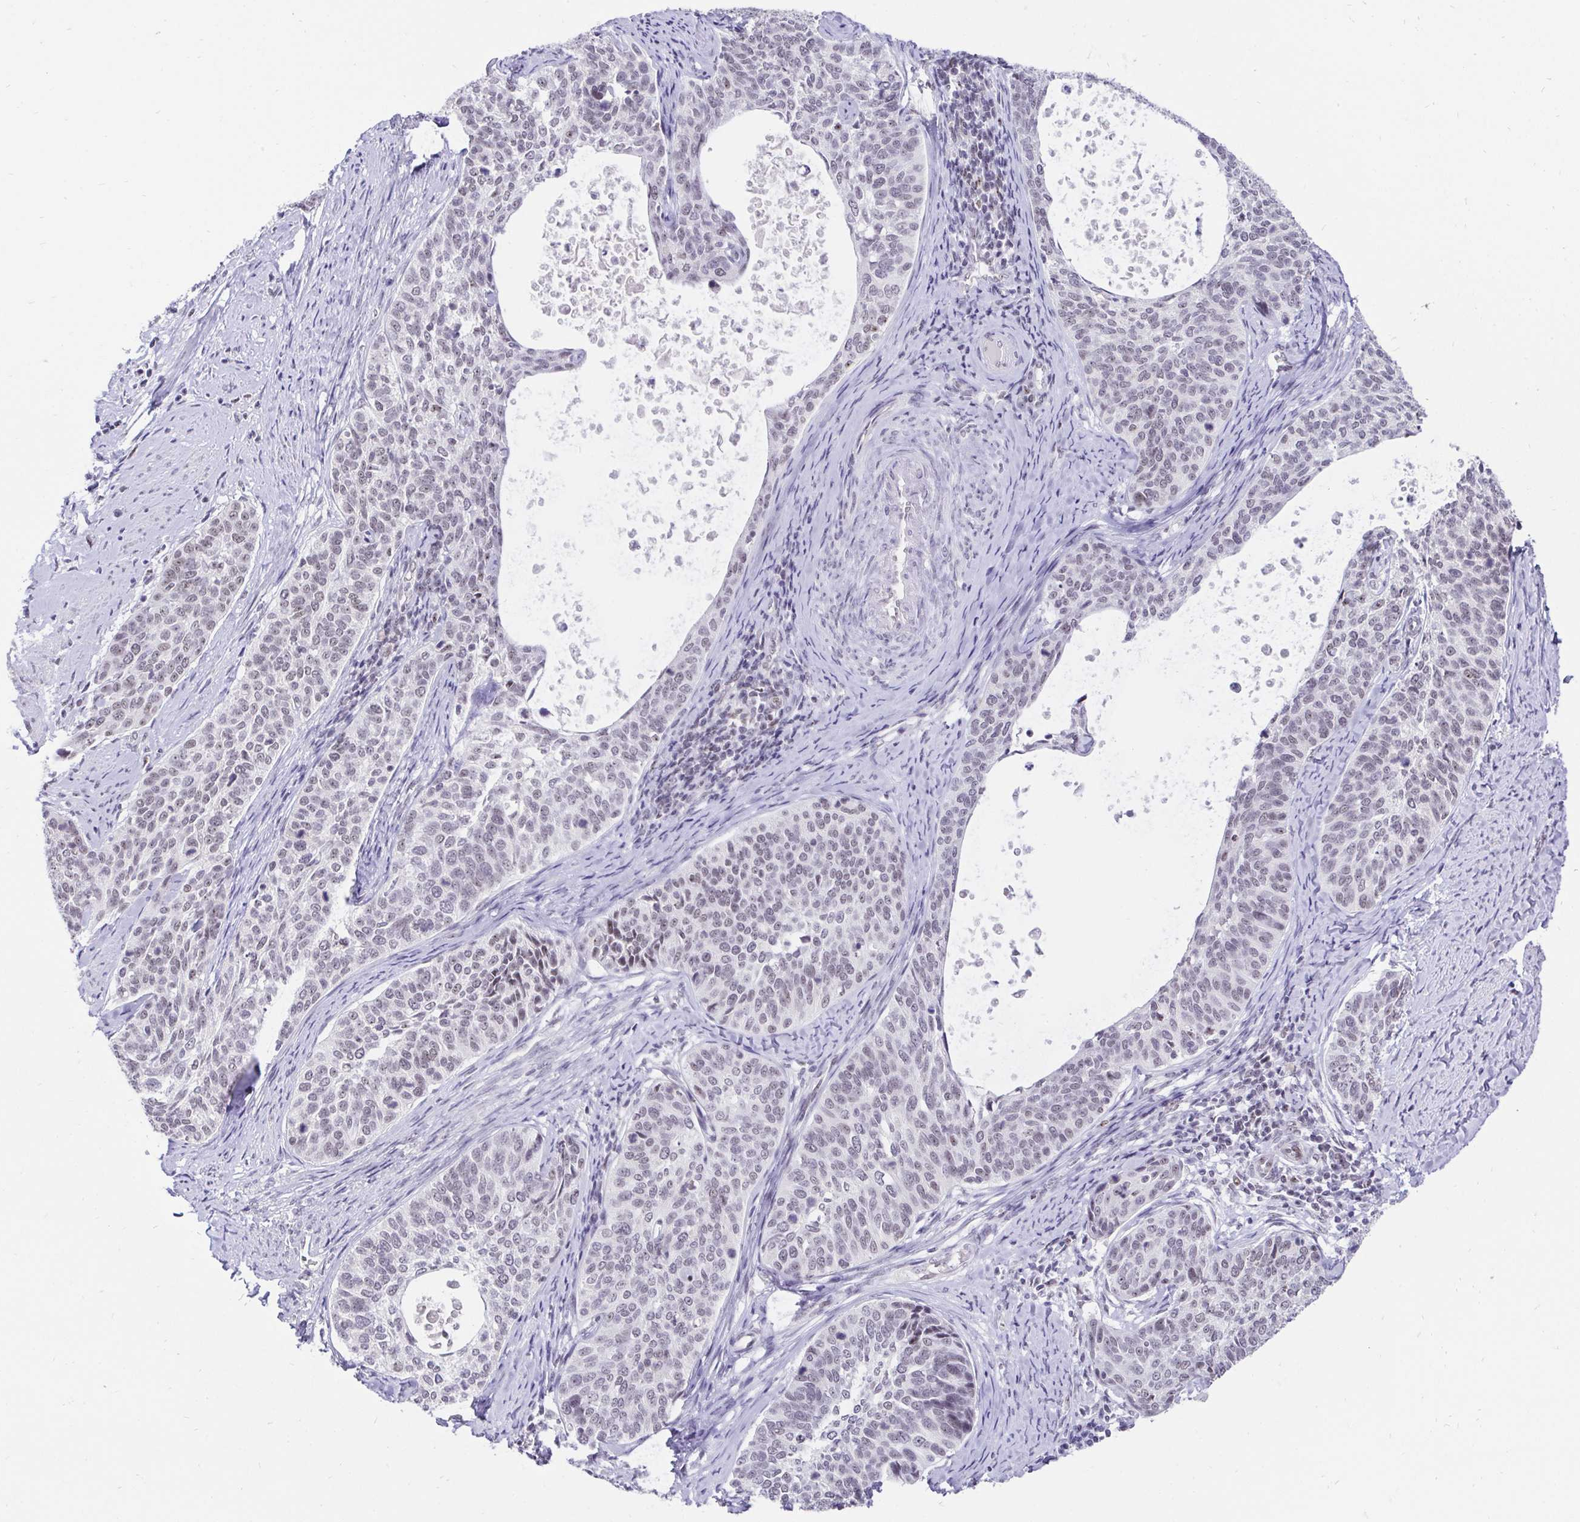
{"staining": {"intensity": "weak", "quantity": "25%-75%", "location": "nuclear"}, "tissue": "cervical cancer", "cell_type": "Tumor cells", "image_type": "cancer", "snomed": [{"axis": "morphology", "description": "Squamous cell carcinoma, NOS"}, {"axis": "topography", "description": "Cervix"}], "caption": "Approximately 25%-75% of tumor cells in human cervical cancer (squamous cell carcinoma) demonstrate weak nuclear protein positivity as visualized by brown immunohistochemical staining.", "gene": "ZNF860", "patient": {"sex": "female", "age": 69}}